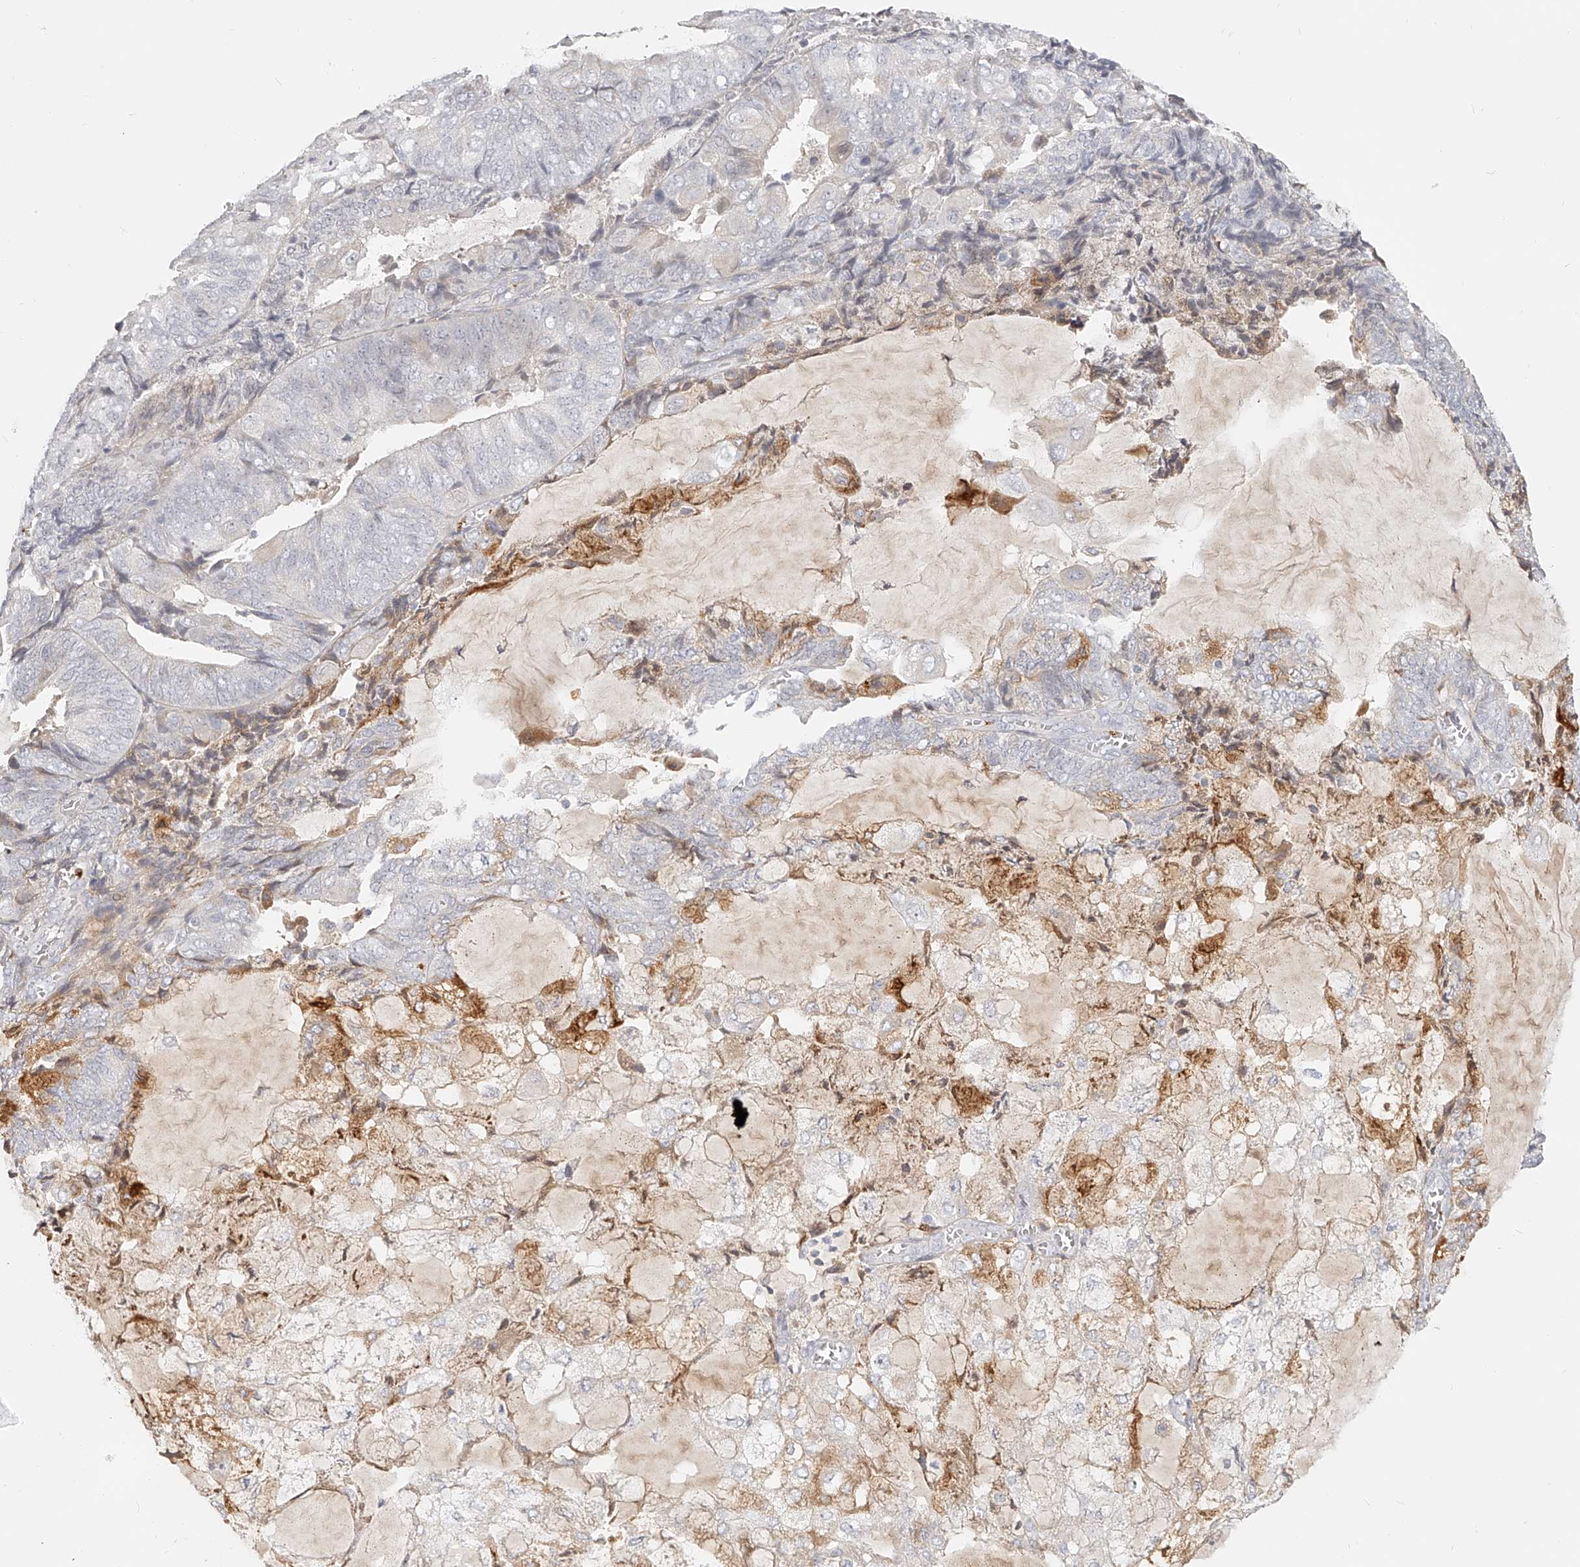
{"staining": {"intensity": "moderate", "quantity": "25%-75%", "location": "cytoplasmic/membranous"}, "tissue": "endometrial cancer", "cell_type": "Tumor cells", "image_type": "cancer", "snomed": [{"axis": "morphology", "description": "Adenocarcinoma, NOS"}, {"axis": "topography", "description": "Endometrium"}], "caption": "Immunohistochemistry of endometrial adenocarcinoma displays medium levels of moderate cytoplasmic/membranous staining in about 25%-75% of tumor cells.", "gene": "ITGB3", "patient": {"sex": "female", "age": 81}}